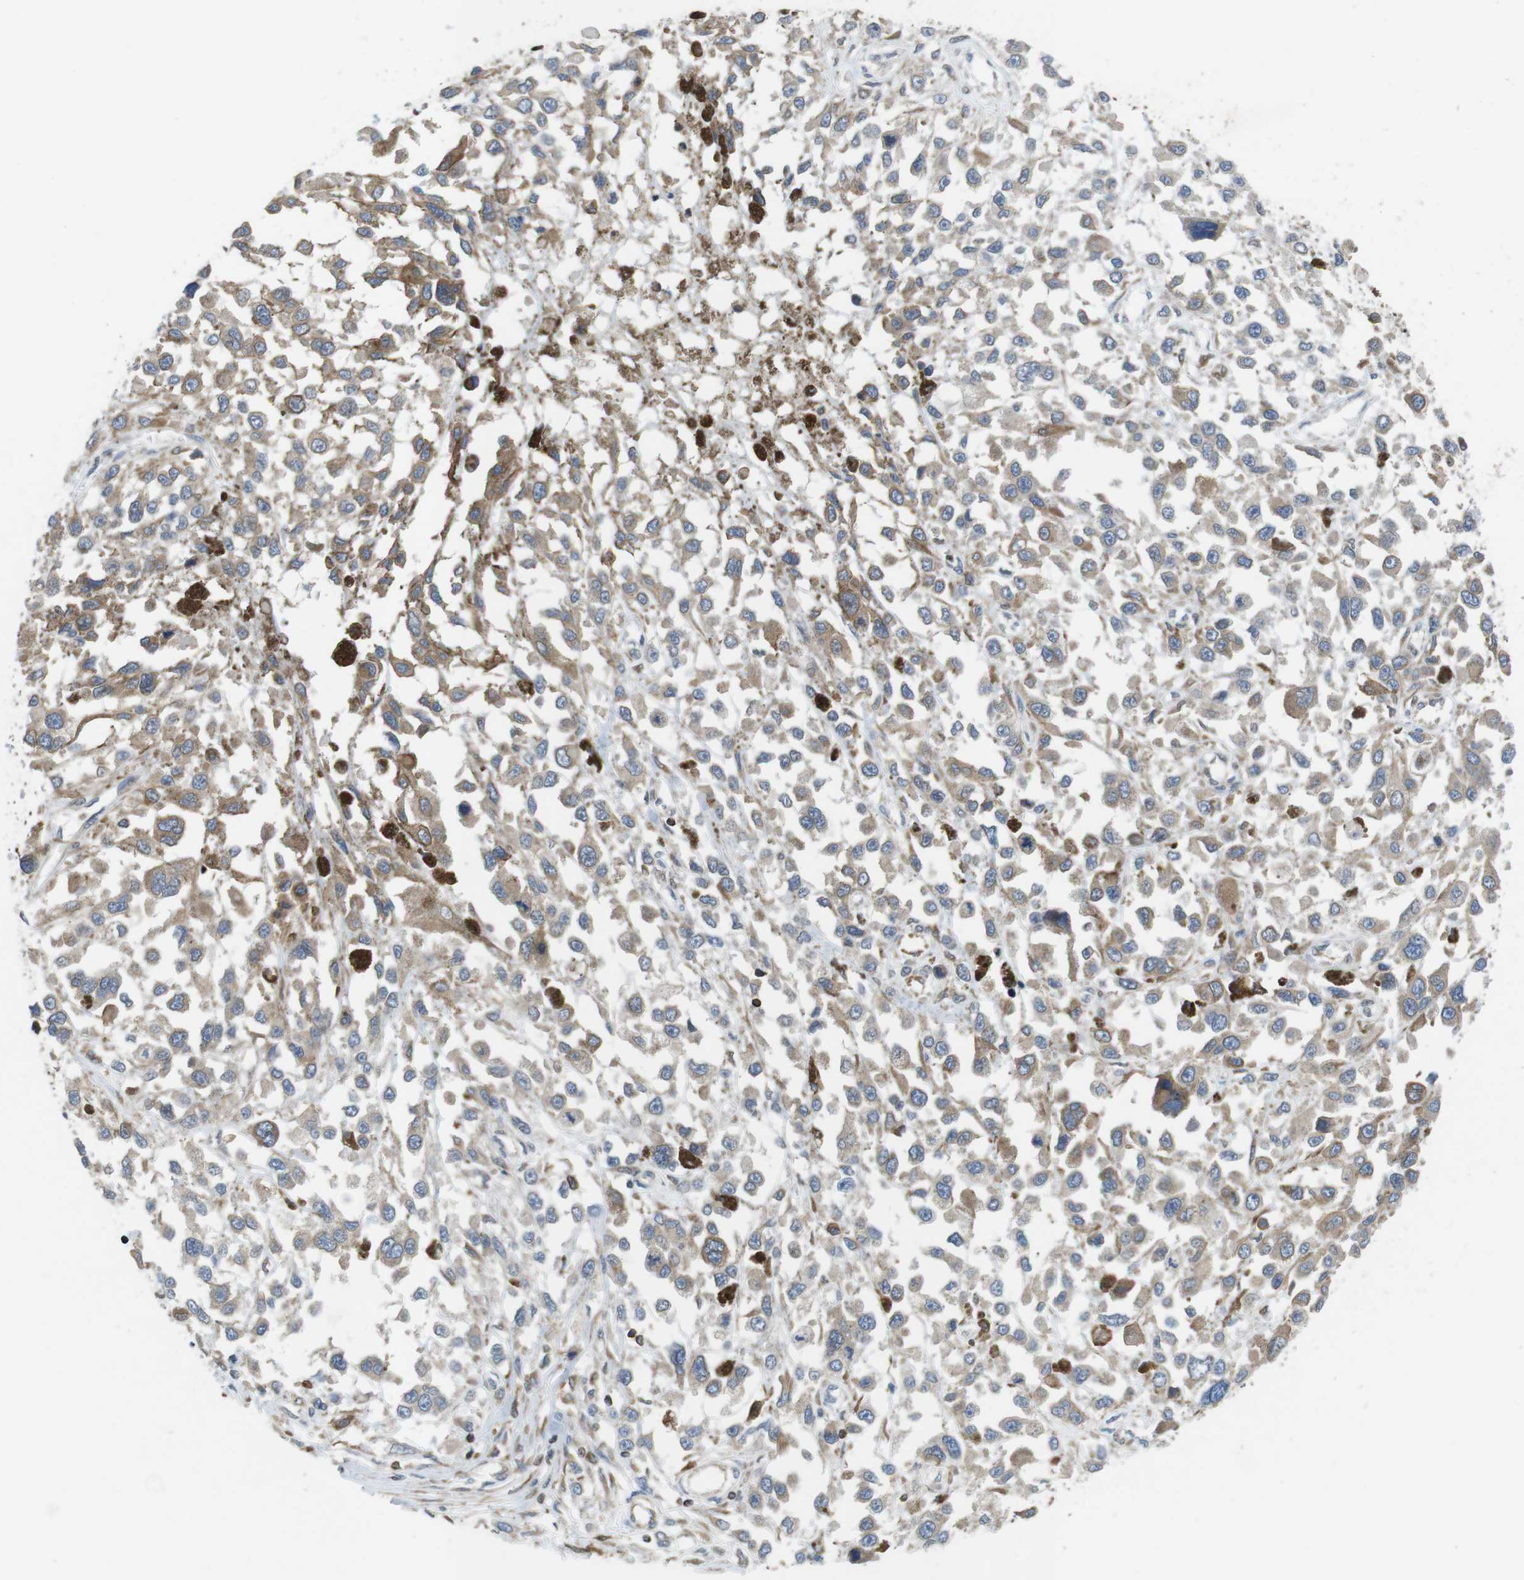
{"staining": {"intensity": "weak", "quantity": ">75%", "location": "cytoplasmic/membranous"}, "tissue": "melanoma", "cell_type": "Tumor cells", "image_type": "cancer", "snomed": [{"axis": "morphology", "description": "Malignant melanoma, Metastatic site"}, {"axis": "topography", "description": "Lymph node"}], "caption": "This is an image of immunohistochemistry (IHC) staining of malignant melanoma (metastatic site), which shows weak staining in the cytoplasmic/membranous of tumor cells.", "gene": "ARL6IP5", "patient": {"sex": "male", "age": 59}}